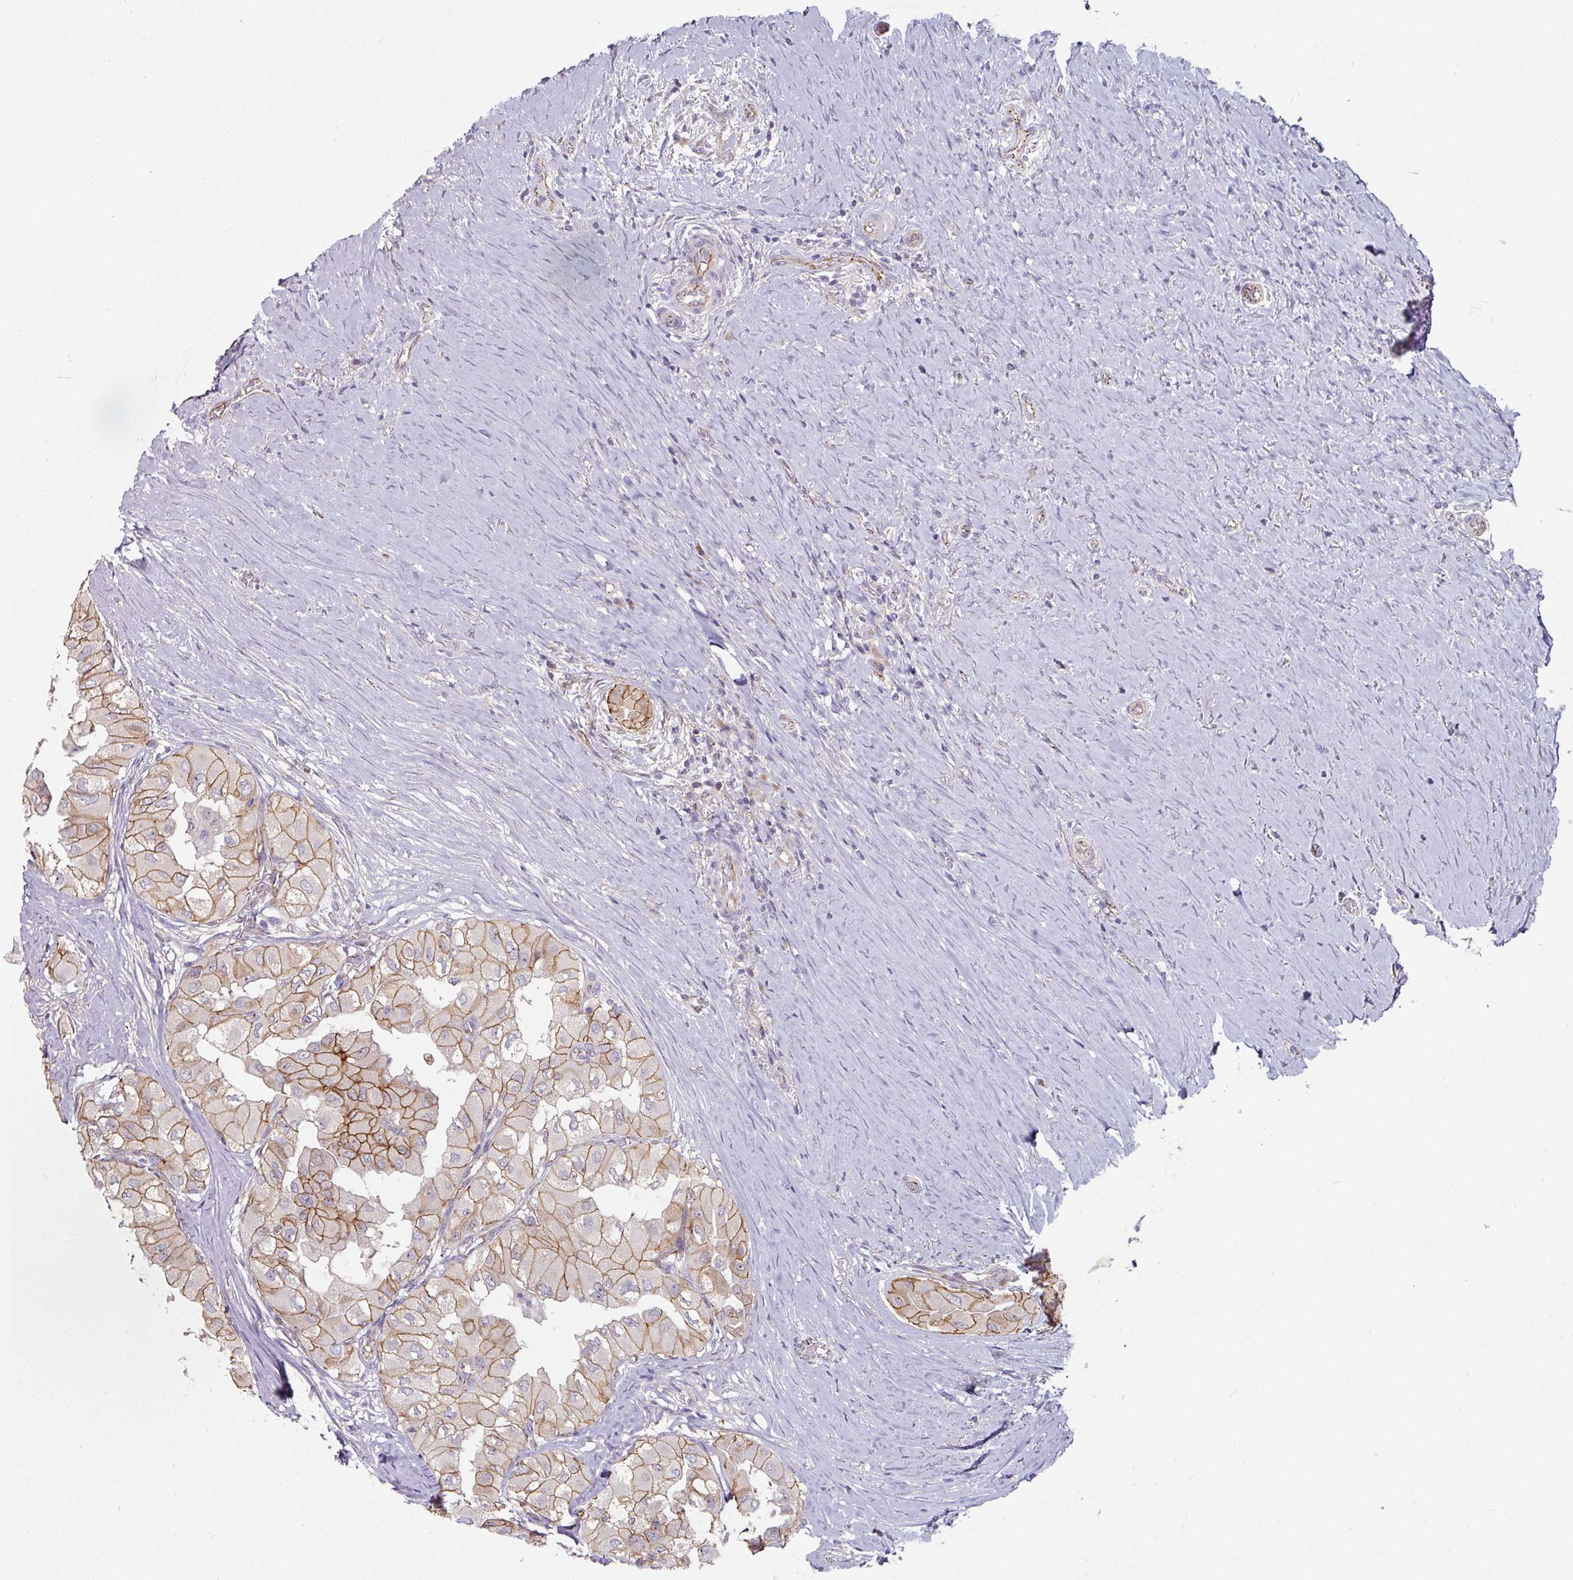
{"staining": {"intensity": "moderate", "quantity": ">75%", "location": "cytoplasmic/membranous"}, "tissue": "thyroid cancer", "cell_type": "Tumor cells", "image_type": "cancer", "snomed": [{"axis": "morphology", "description": "Papillary adenocarcinoma, NOS"}, {"axis": "topography", "description": "Thyroid gland"}], "caption": "The photomicrograph demonstrates a brown stain indicating the presence of a protein in the cytoplasmic/membranous of tumor cells in thyroid cancer.", "gene": "JUP", "patient": {"sex": "female", "age": 59}}